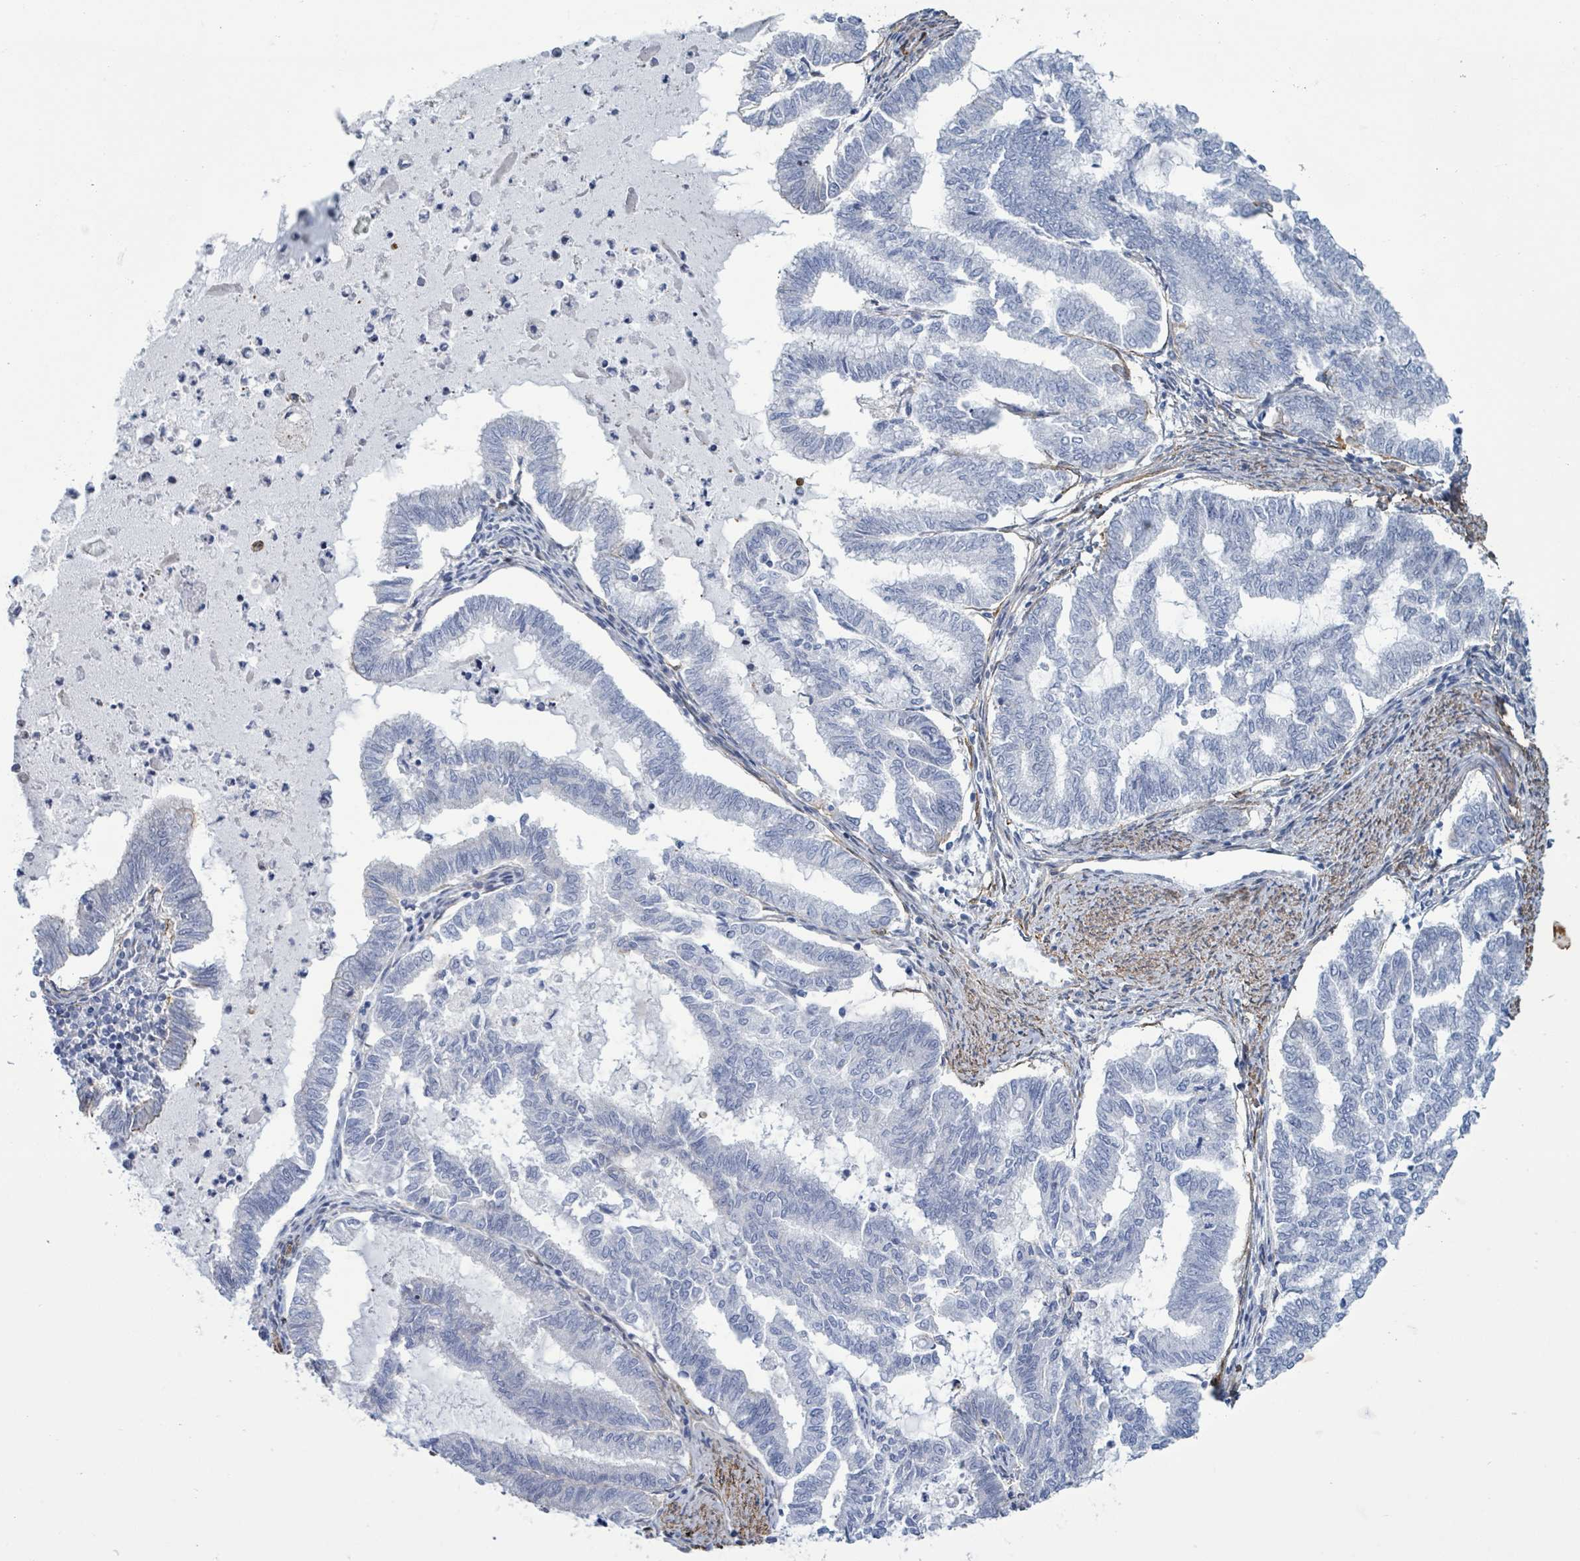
{"staining": {"intensity": "negative", "quantity": "none", "location": "none"}, "tissue": "endometrial cancer", "cell_type": "Tumor cells", "image_type": "cancer", "snomed": [{"axis": "morphology", "description": "Adenocarcinoma, NOS"}, {"axis": "topography", "description": "Endometrium"}], "caption": "The photomicrograph demonstrates no significant expression in tumor cells of endometrial cancer (adenocarcinoma).", "gene": "DMRTC1B", "patient": {"sex": "female", "age": 79}}